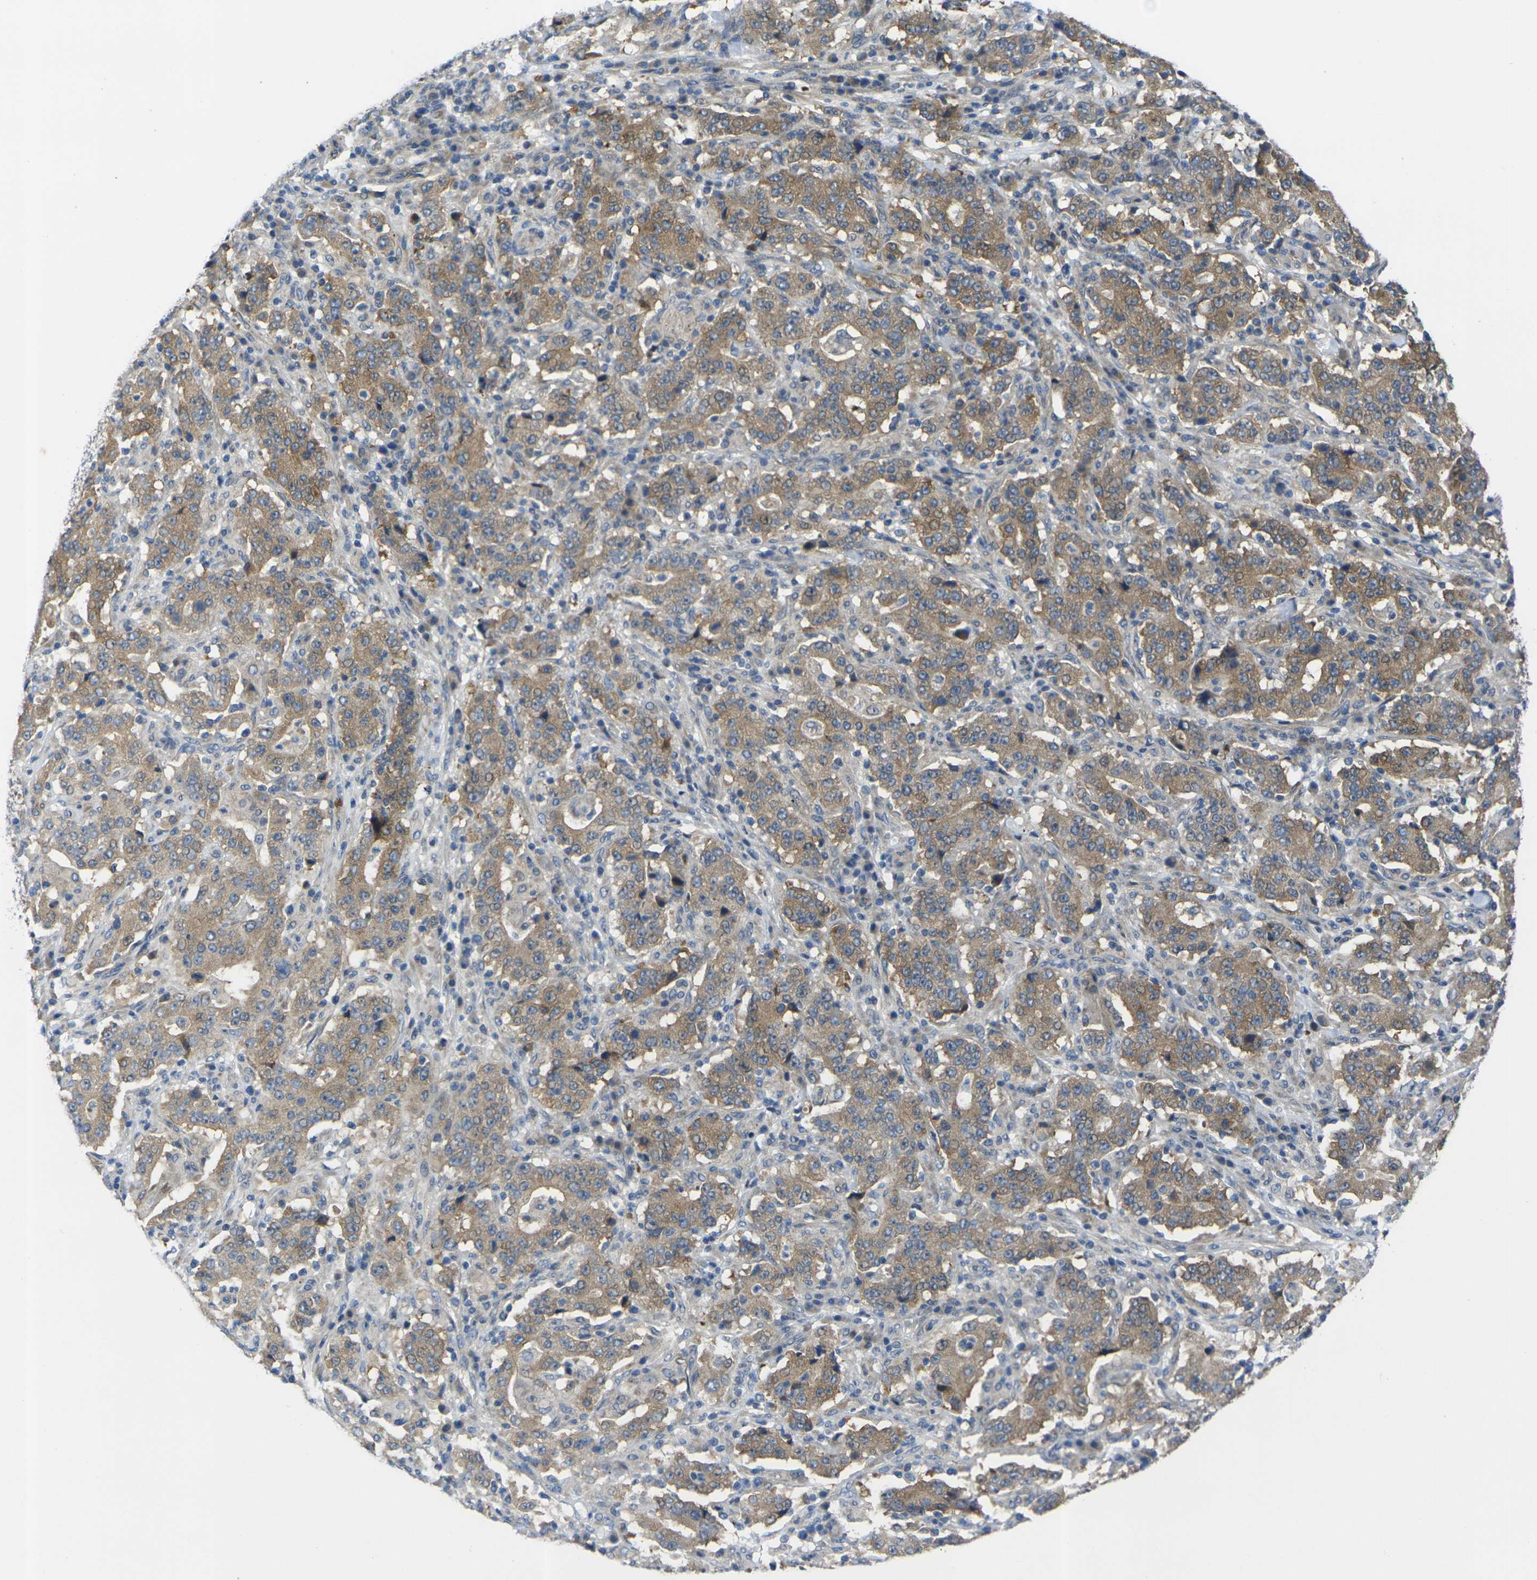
{"staining": {"intensity": "moderate", "quantity": ">75%", "location": "cytoplasmic/membranous"}, "tissue": "stomach cancer", "cell_type": "Tumor cells", "image_type": "cancer", "snomed": [{"axis": "morphology", "description": "Normal tissue, NOS"}, {"axis": "morphology", "description": "Adenocarcinoma, NOS"}, {"axis": "topography", "description": "Stomach, upper"}, {"axis": "topography", "description": "Stomach"}], "caption": "Protein expression analysis of adenocarcinoma (stomach) displays moderate cytoplasmic/membranous positivity in about >75% of tumor cells.", "gene": "GNA12", "patient": {"sex": "male", "age": 59}}